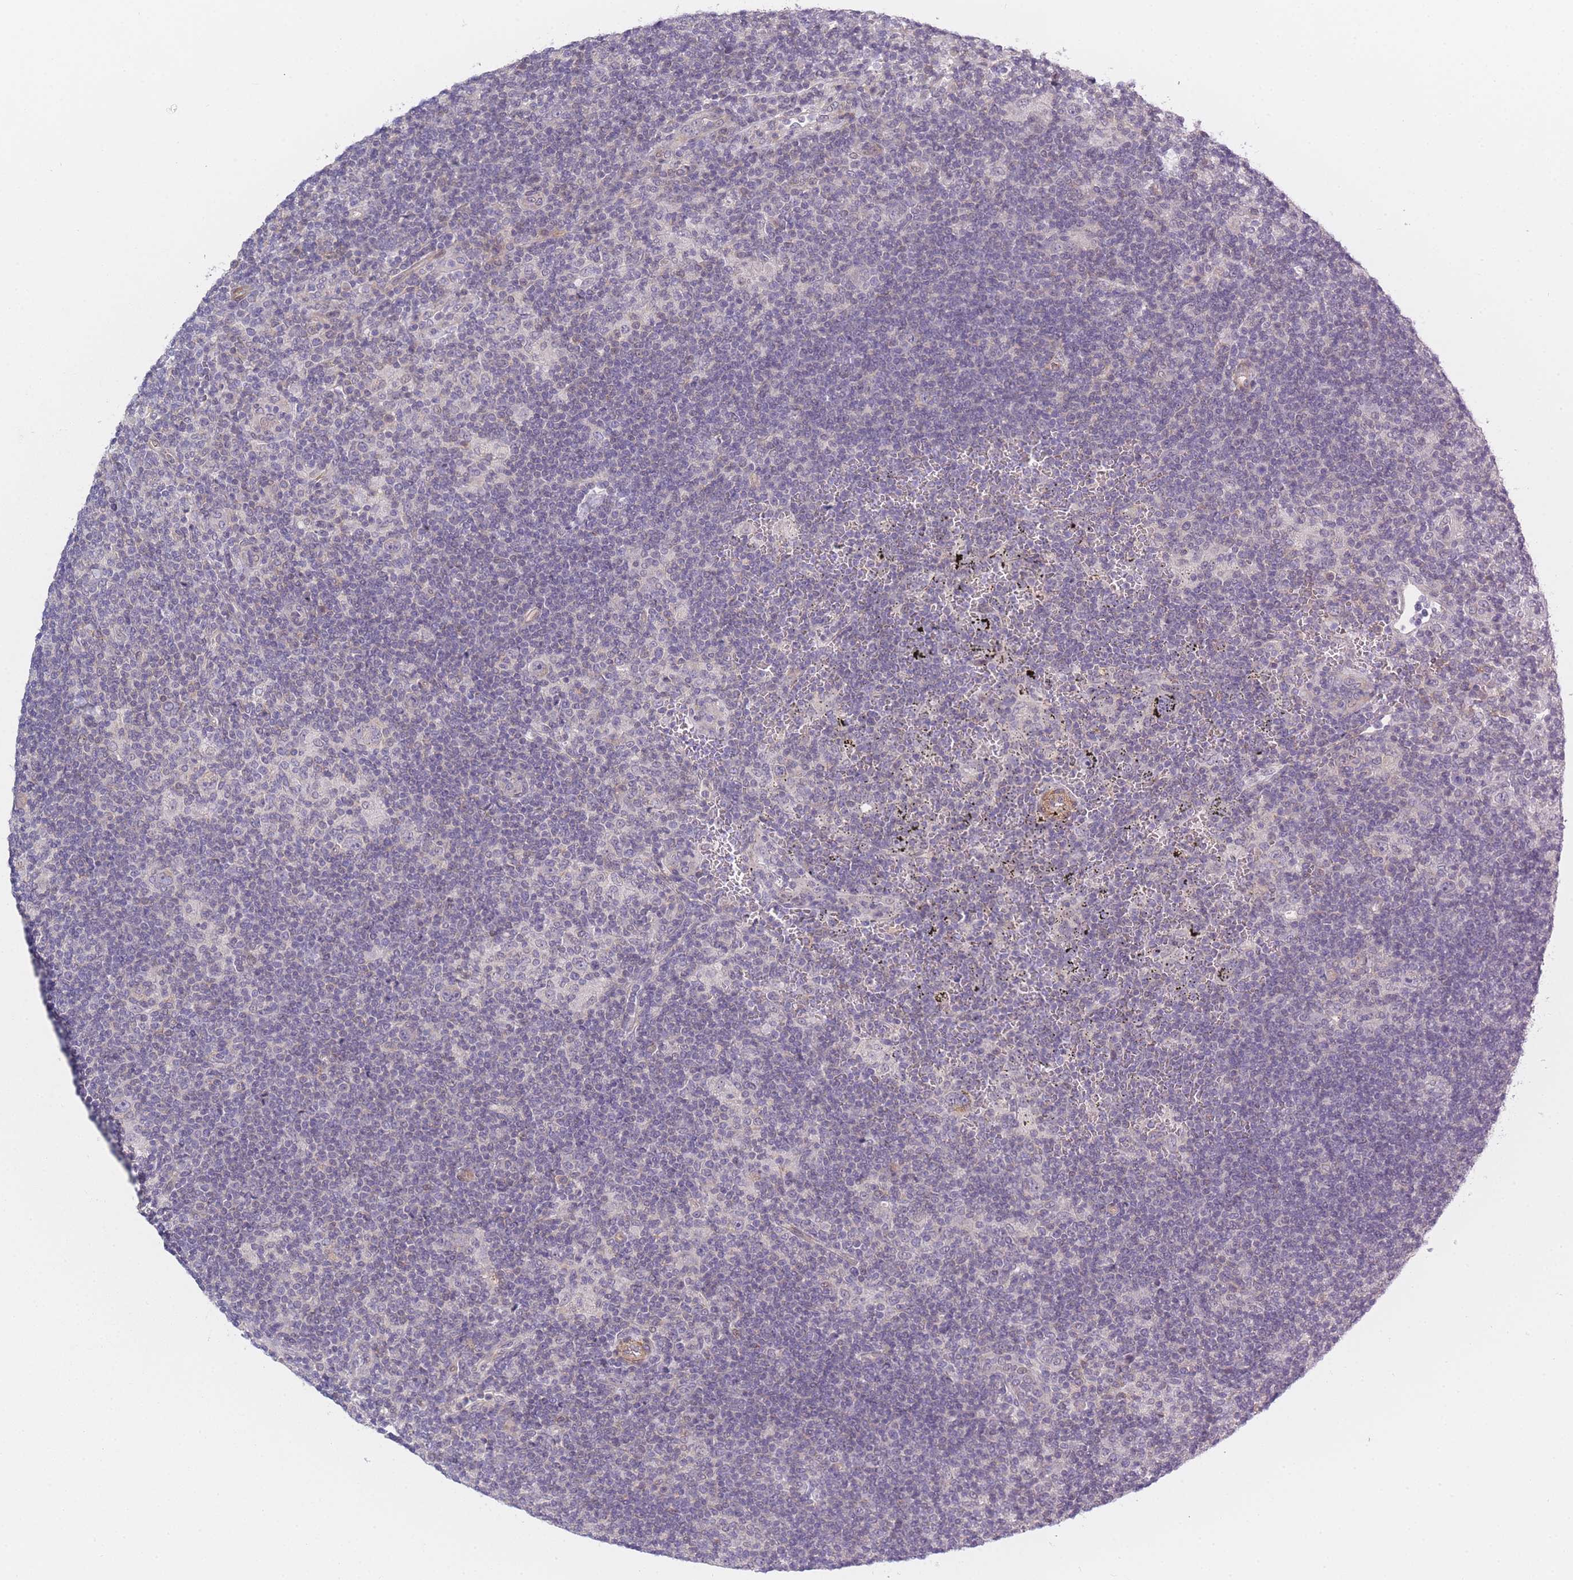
{"staining": {"intensity": "negative", "quantity": "none", "location": "none"}, "tissue": "lymphoma", "cell_type": "Tumor cells", "image_type": "cancer", "snomed": [{"axis": "morphology", "description": "Hodgkin's disease, NOS"}, {"axis": "topography", "description": "Lymph node"}], "caption": "This is a photomicrograph of IHC staining of Hodgkin's disease, which shows no positivity in tumor cells. The staining was performed using DAB (3,3'-diaminobenzidine) to visualize the protein expression in brown, while the nuclei were stained in blue with hematoxylin (Magnification: 20x).", "gene": "SLC7A6", "patient": {"sex": "female", "age": 57}}